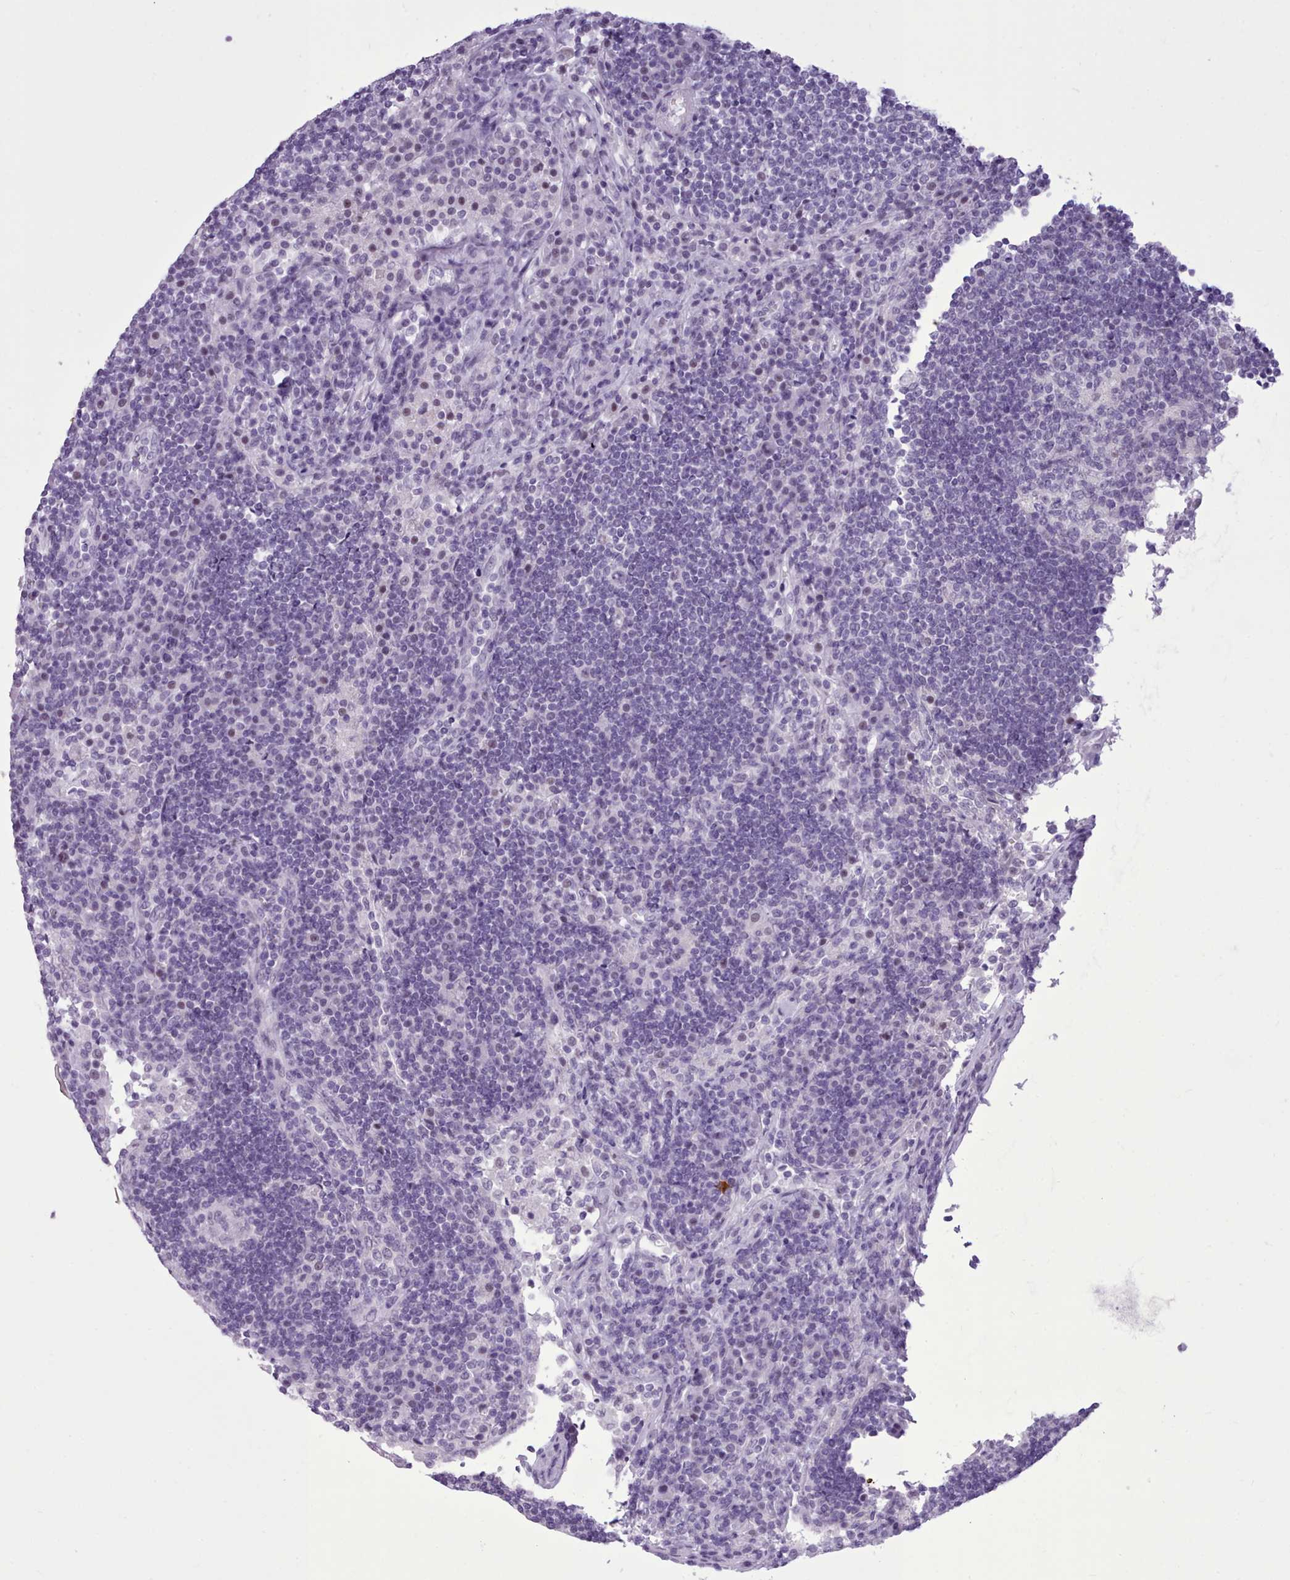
{"staining": {"intensity": "negative", "quantity": "none", "location": "none"}, "tissue": "lymph node", "cell_type": "Germinal center cells", "image_type": "normal", "snomed": [{"axis": "morphology", "description": "Normal tissue, NOS"}, {"axis": "topography", "description": "Lymph node"}], "caption": "Germinal center cells are negative for brown protein staining in benign lymph node. (DAB (3,3'-diaminobenzidine) immunohistochemistry (IHC) visualized using brightfield microscopy, high magnification).", "gene": "FBXO48", "patient": {"sex": "female", "age": 53}}